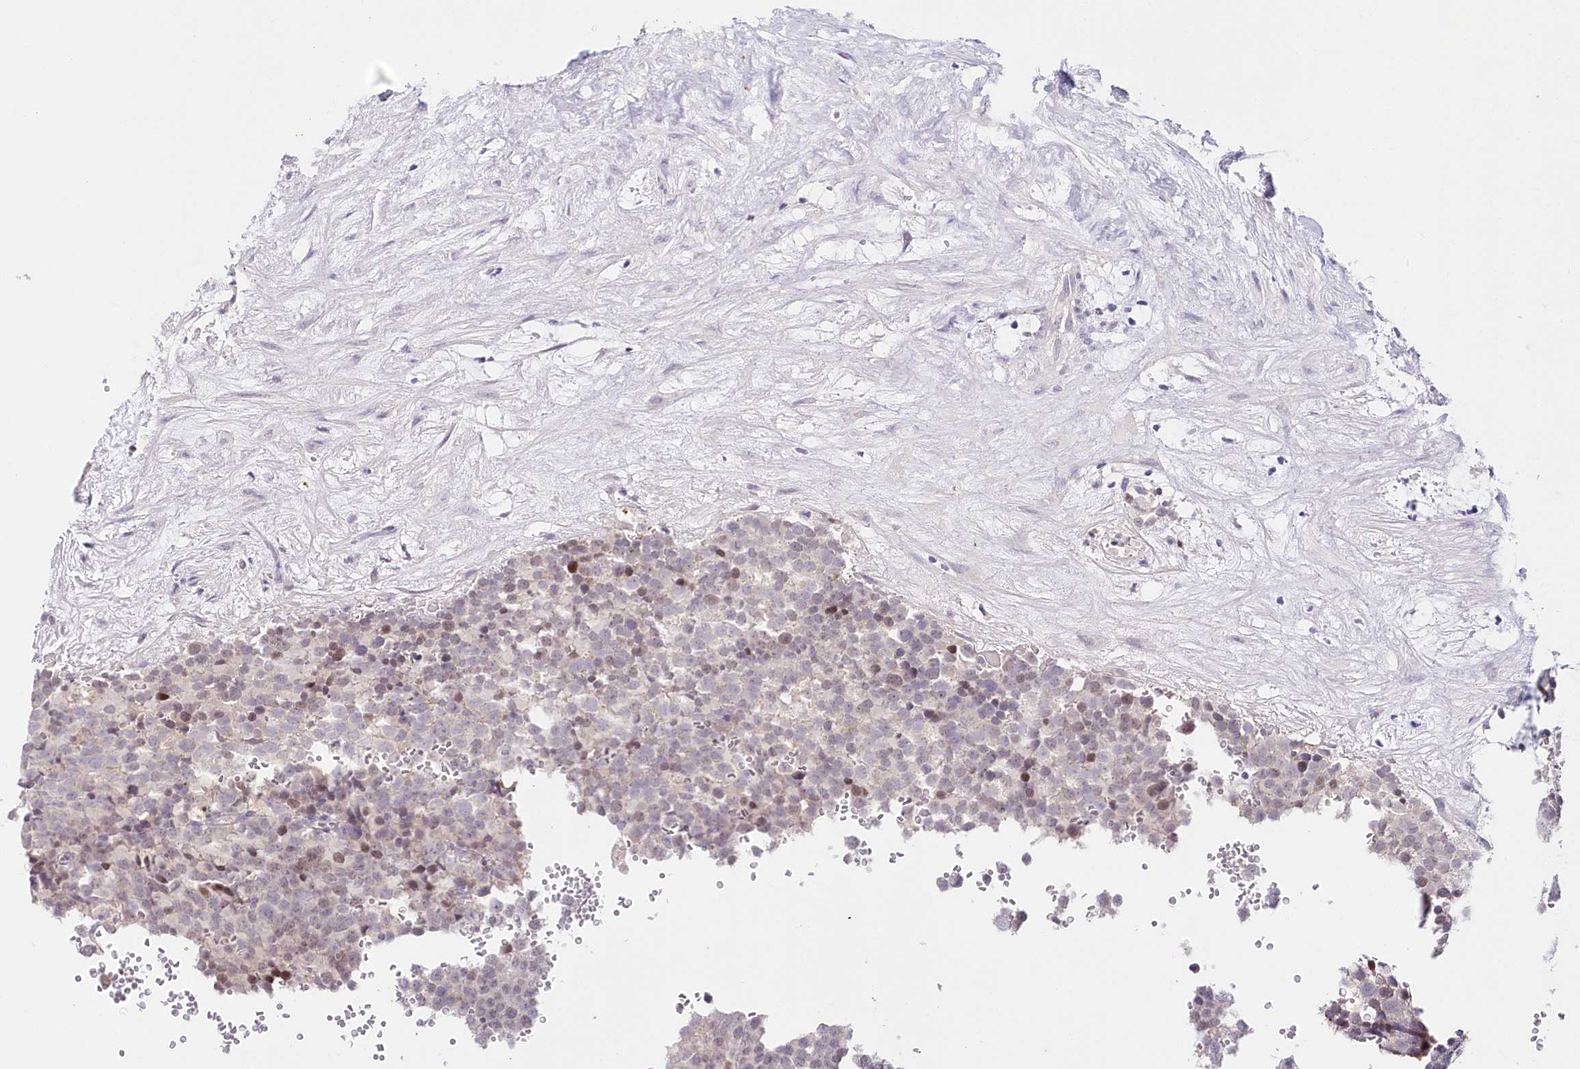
{"staining": {"intensity": "weak", "quantity": "<25%", "location": "nuclear"}, "tissue": "testis cancer", "cell_type": "Tumor cells", "image_type": "cancer", "snomed": [{"axis": "morphology", "description": "Seminoma, NOS"}, {"axis": "topography", "description": "Testis"}], "caption": "IHC histopathology image of neoplastic tissue: human testis cancer (seminoma) stained with DAB reveals no significant protein positivity in tumor cells.", "gene": "TP53", "patient": {"sex": "male", "age": 71}}